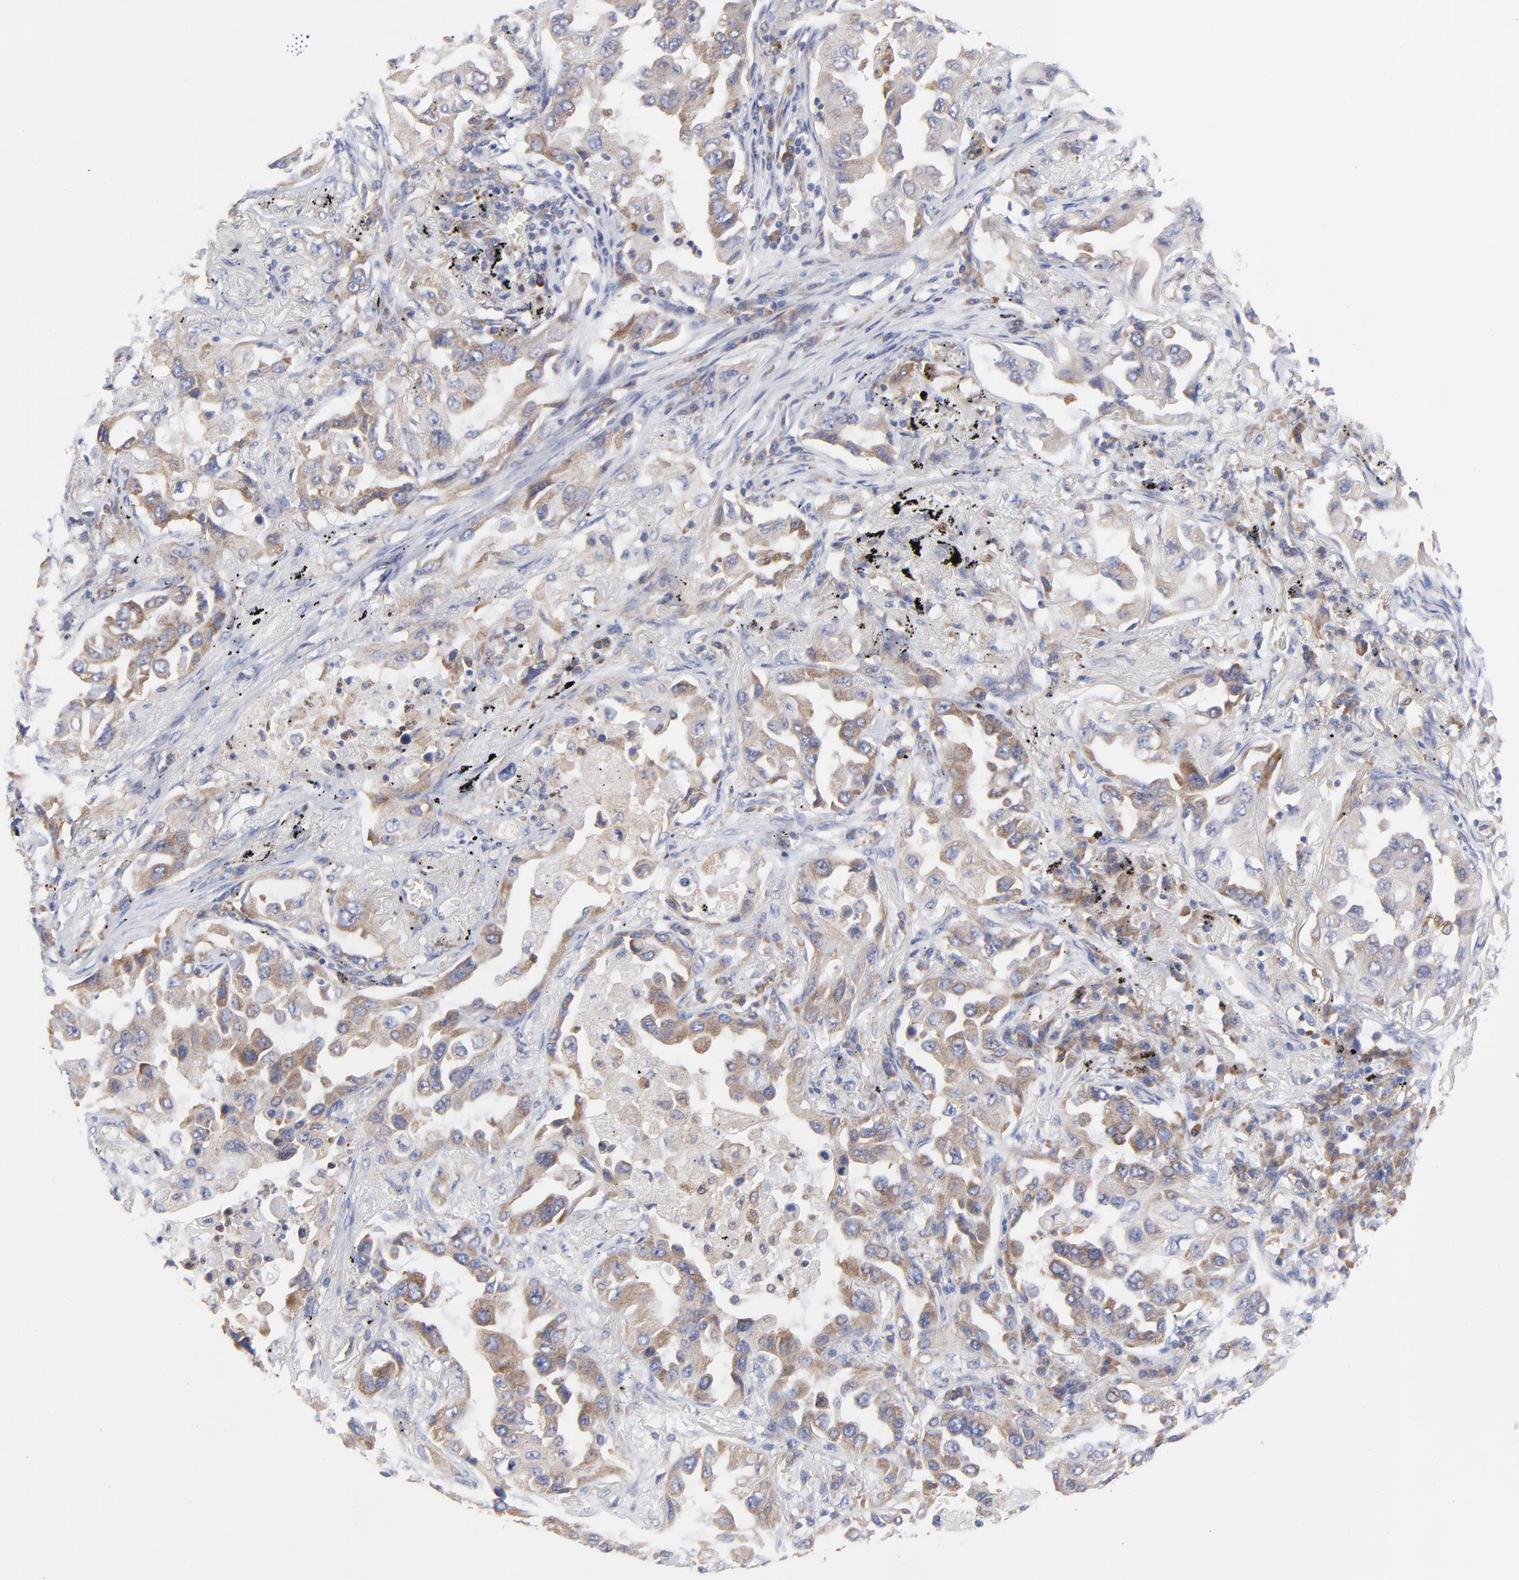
{"staining": {"intensity": "moderate", "quantity": "25%-75%", "location": "cytoplasmic/membranous"}, "tissue": "lung cancer", "cell_type": "Tumor cells", "image_type": "cancer", "snomed": [{"axis": "morphology", "description": "Adenocarcinoma, NOS"}, {"axis": "topography", "description": "Lung"}], "caption": "IHC image of neoplastic tissue: human lung cancer (adenocarcinoma) stained using immunohistochemistry (IHC) reveals medium levels of moderate protein expression localized specifically in the cytoplasmic/membranous of tumor cells, appearing as a cytoplasmic/membranous brown color.", "gene": "MOSPD2", "patient": {"sex": "female", "age": 65}}